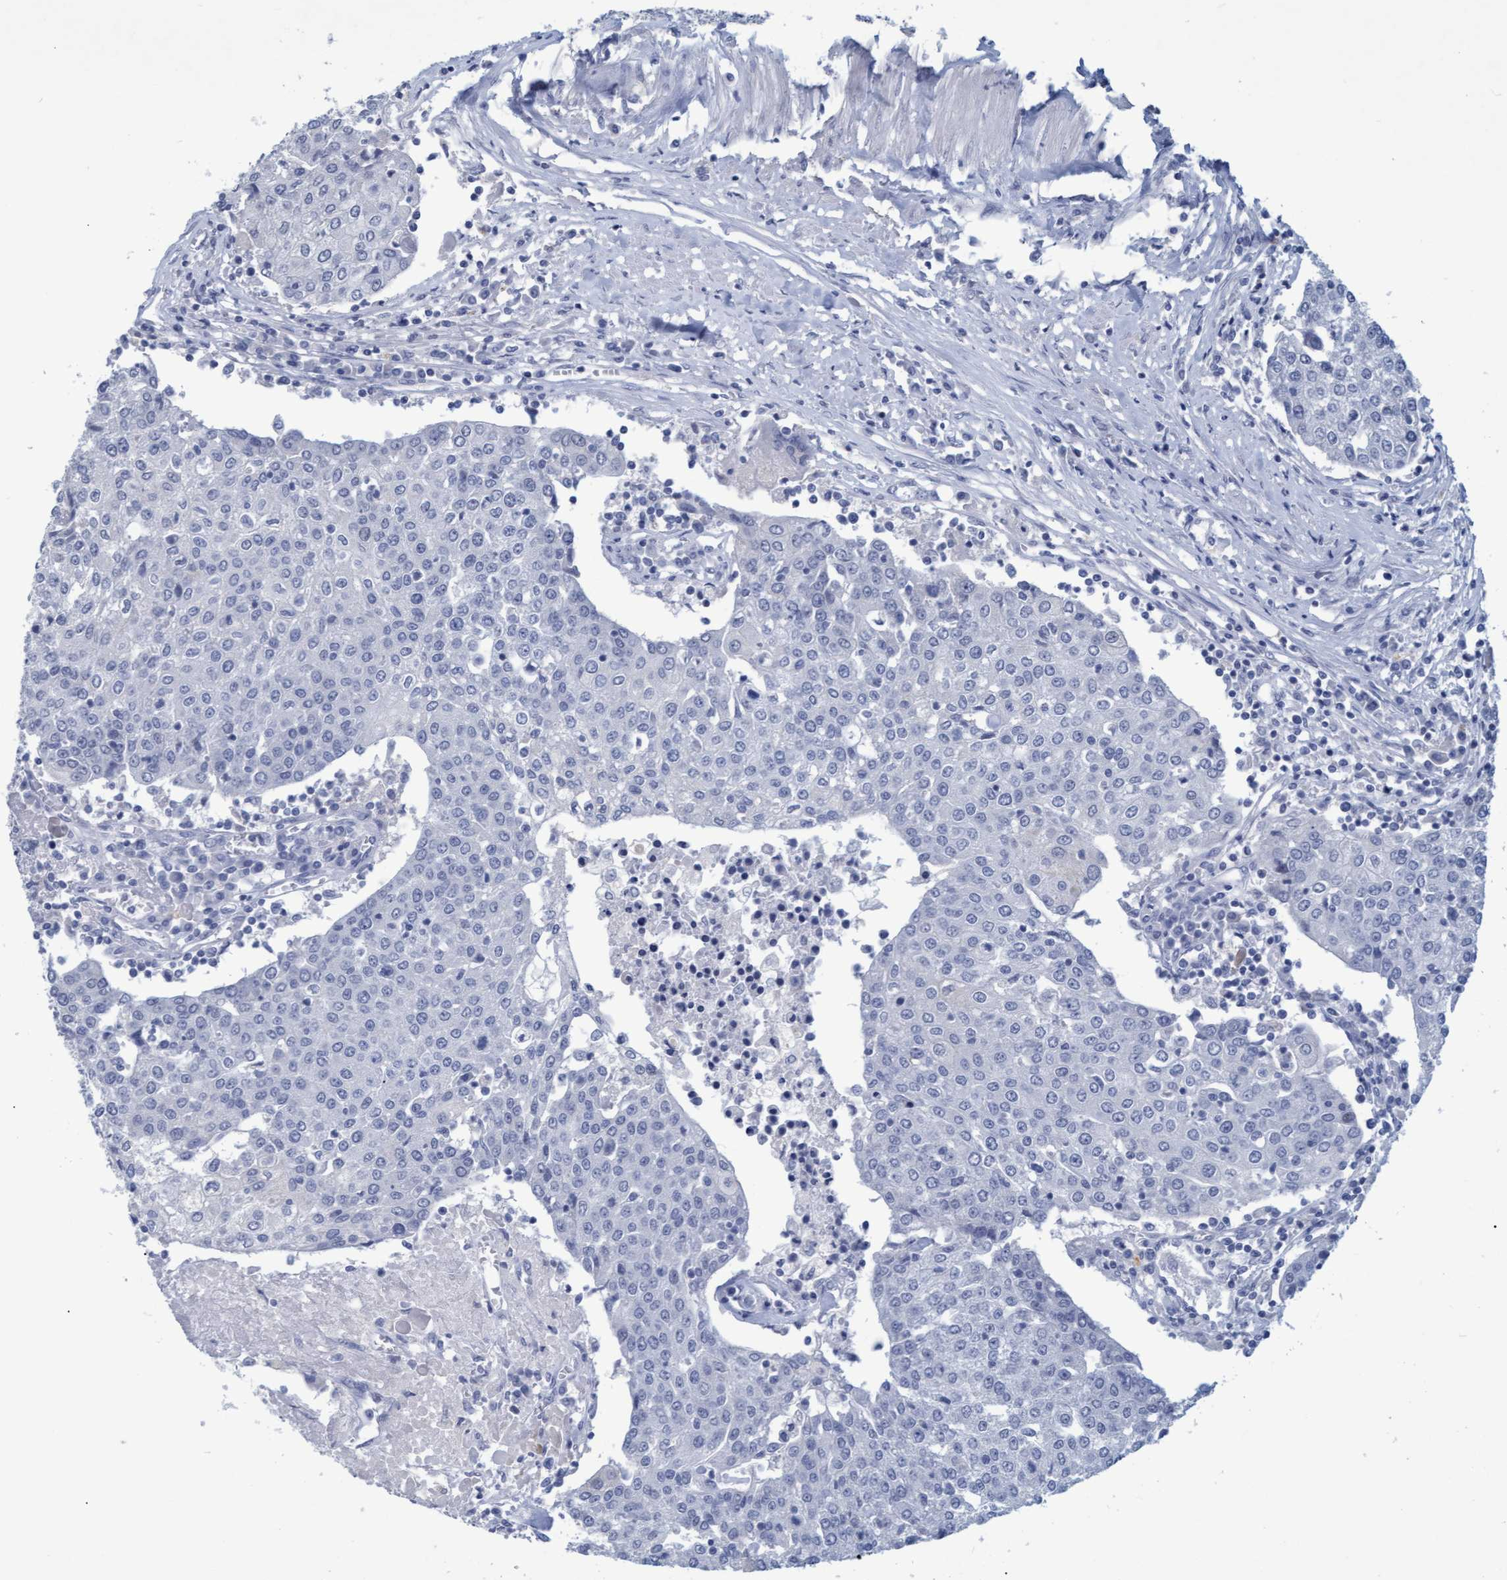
{"staining": {"intensity": "negative", "quantity": "none", "location": "none"}, "tissue": "urothelial cancer", "cell_type": "Tumor cells", "image_type": "cancer", "snomed": [{"axis": "morphology", "description": "Urothelial carcinoma, High grade"}, {"axis": "topography", "description": "Urinary bladder"}], "caption": "A photomicrograph of human urothelial cancer is negative for staining in tumor cells.", "gene": "PROCA1", "patient": {"sex": "female", "age": 85}}